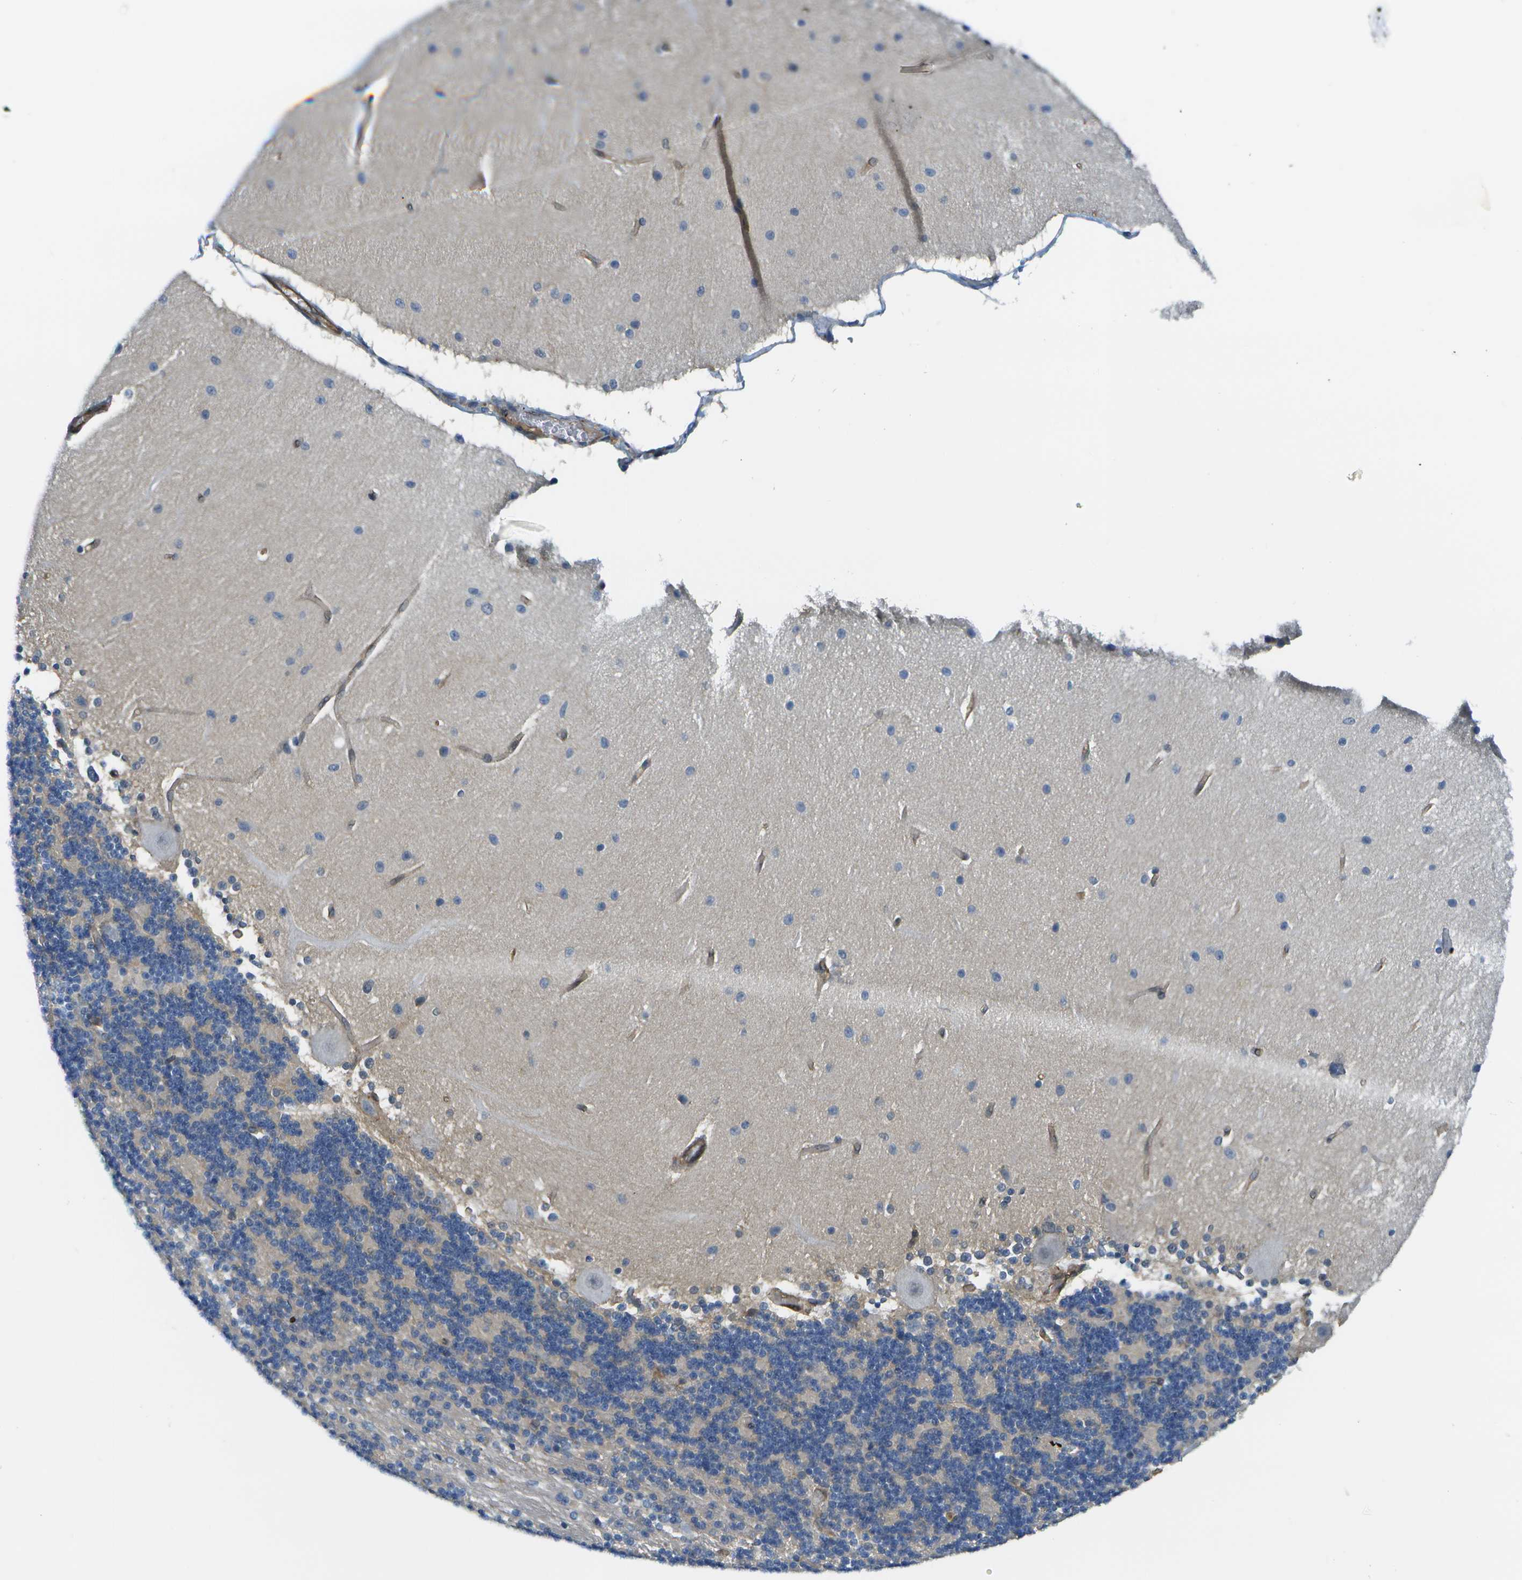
{"staining": {"intensity": "negative", "quantity": "none", "location": "none"}, "tissue": "cerebellum", "cell_type": "Cells in granular layer", "image_type": "normal", "snomed": [{"axis": "morphology", "description": "Normal tissue, NOS"}, {"axis": "topography", "description": "Cerebellum"}], "caption": "Micrograph shows no significant protein staining in cells in granular layer of benign cerebellum.", "gene": "KIAA0040", "patient": {"sex": "female", "age": 54}}